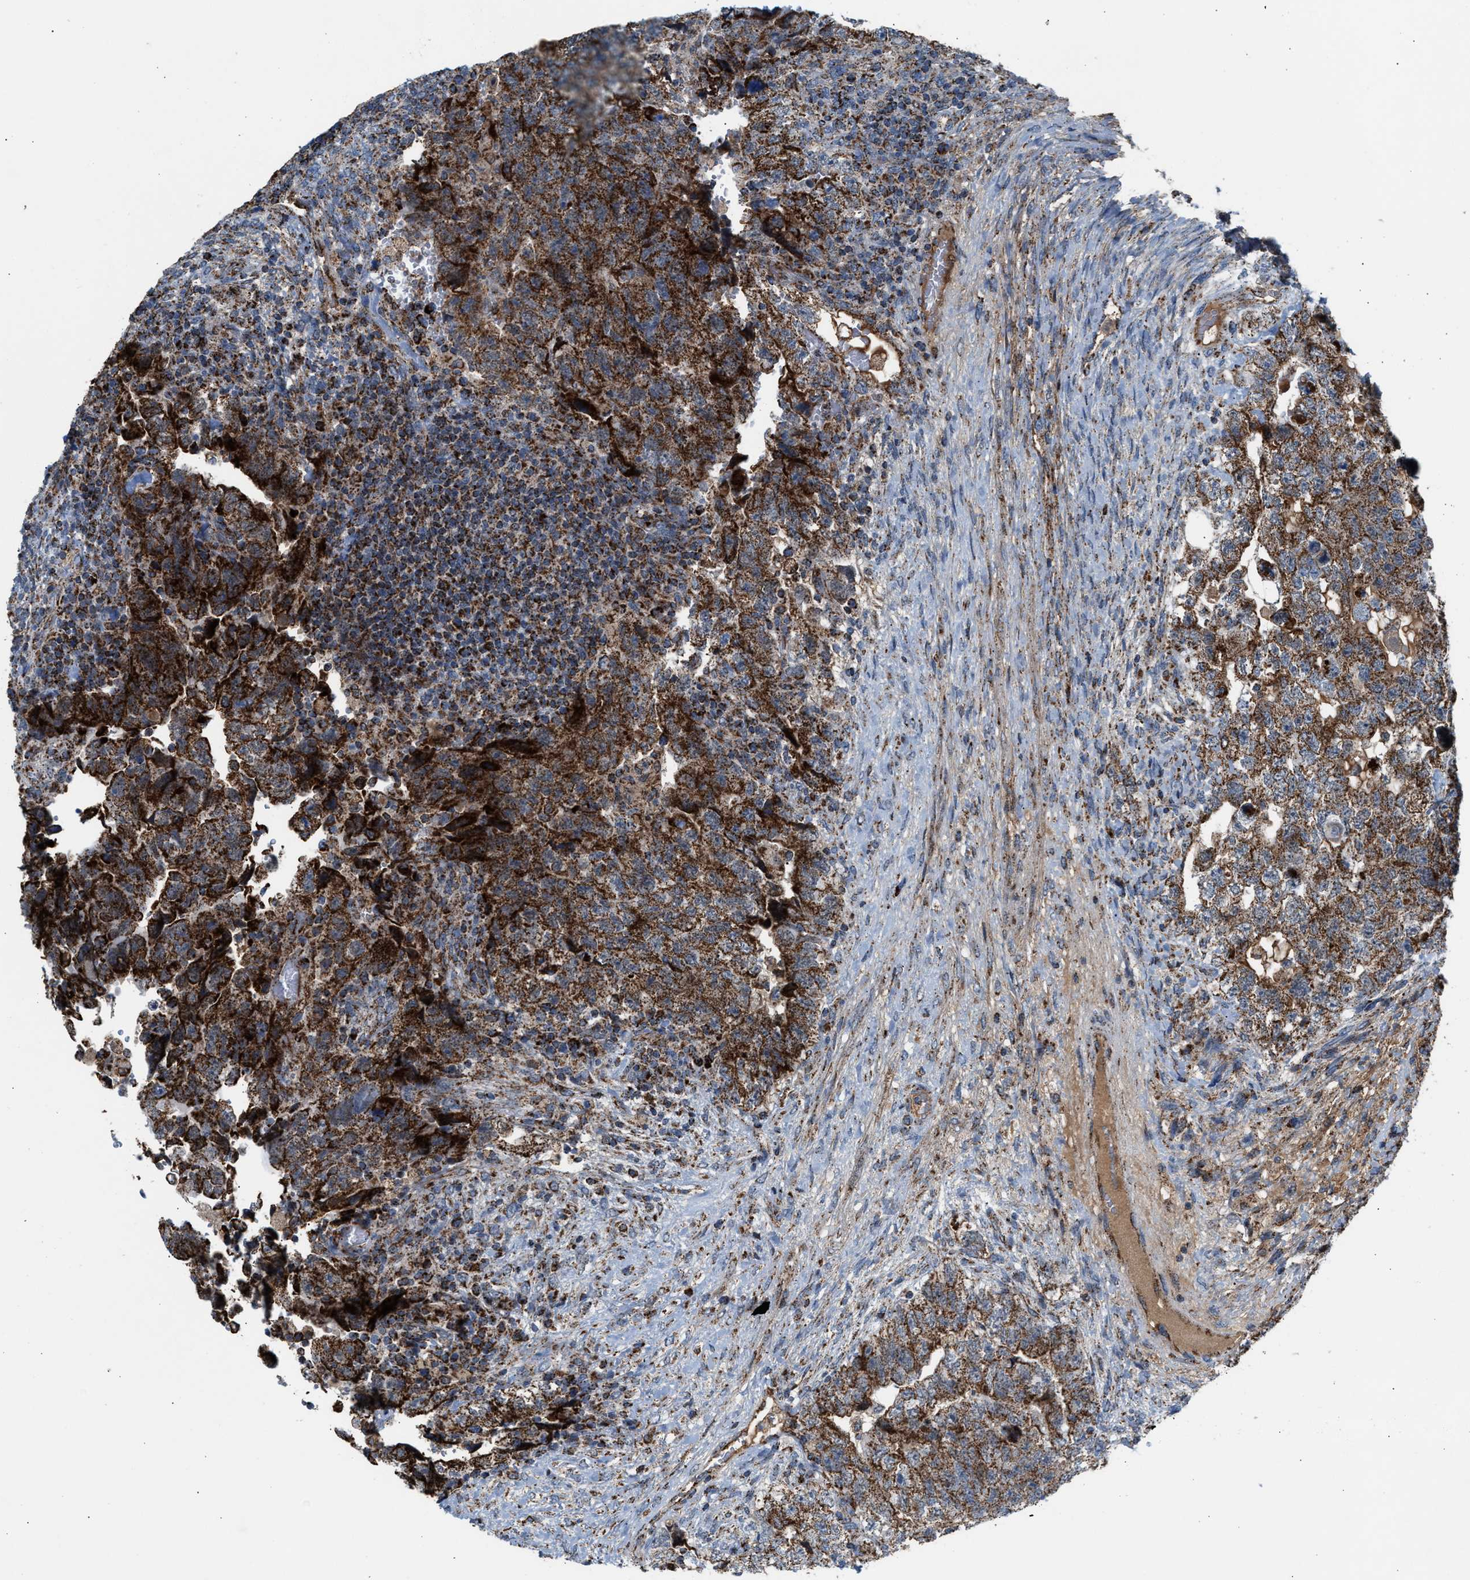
{"staining": {"intensity": "strong", "quantity": ">75%", "location": "cytoplasmic/membranous"}, "tissue": "testis cancer", "cell_type": "Tumor cells", "image_type": "cancer", "snomed": [{"axis": "morphology", "description": "Carcinoma, Embryonal, NOS"}, {"axis": "topography", "description": "Testis"}], "caption": "IHC staining of embryonal carcinoma (testis), which reveals high levels of strong cytoplasmic/membranous positivity in approximately >75% of tumor cells indicating strong cytoplasmic/membranous protein expression. The staining was performed using DAB (brown) for protein detection and nuclei were counterstained in hematoxylin (blue).", "gene": "PMPCA", "patient": {"sex": "male", "age": 36}}